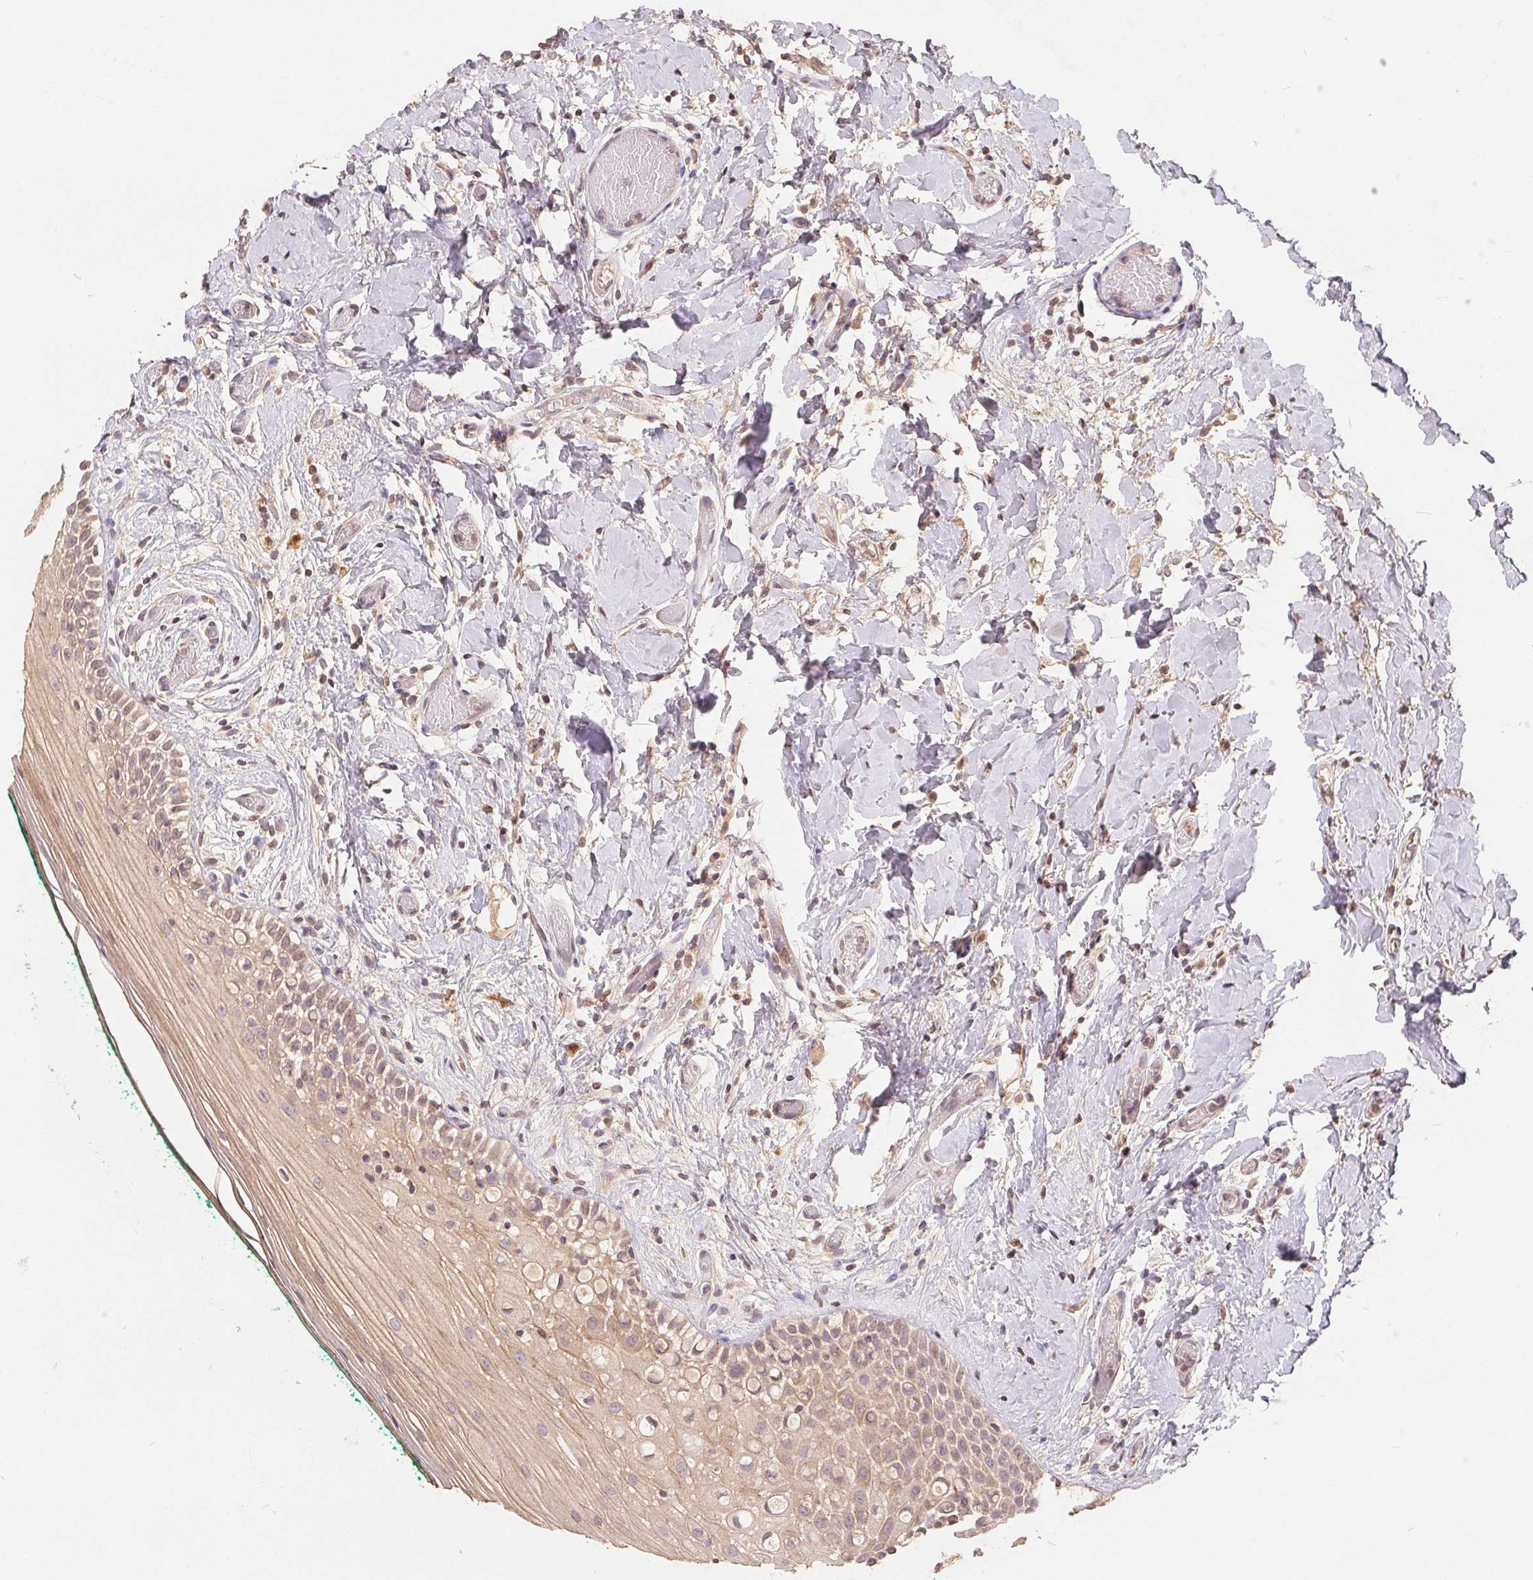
{"staining": {"intensity": "weak", "quantity": "25%-75%", "location": "cytoplasmic/membranous"}, "tissue": "oral mucosa", "cell_type": "Squamous epithelial cells", "image_type": "normal", "snomed": [{"axis": "morphology", "description": "Normal tissue, NOS"}, {"axis": "topography", "description": "Oral tissue"}], "caption": "Weak cytoplasmic/membranous protein staining is present in about 25%-75% of squamous epithelial cells in oral mucosa. (IHC, brightfield microscopy, high magnification).", "gene": "CDIPT", "patient": {"sex": "female", "age": 83}}